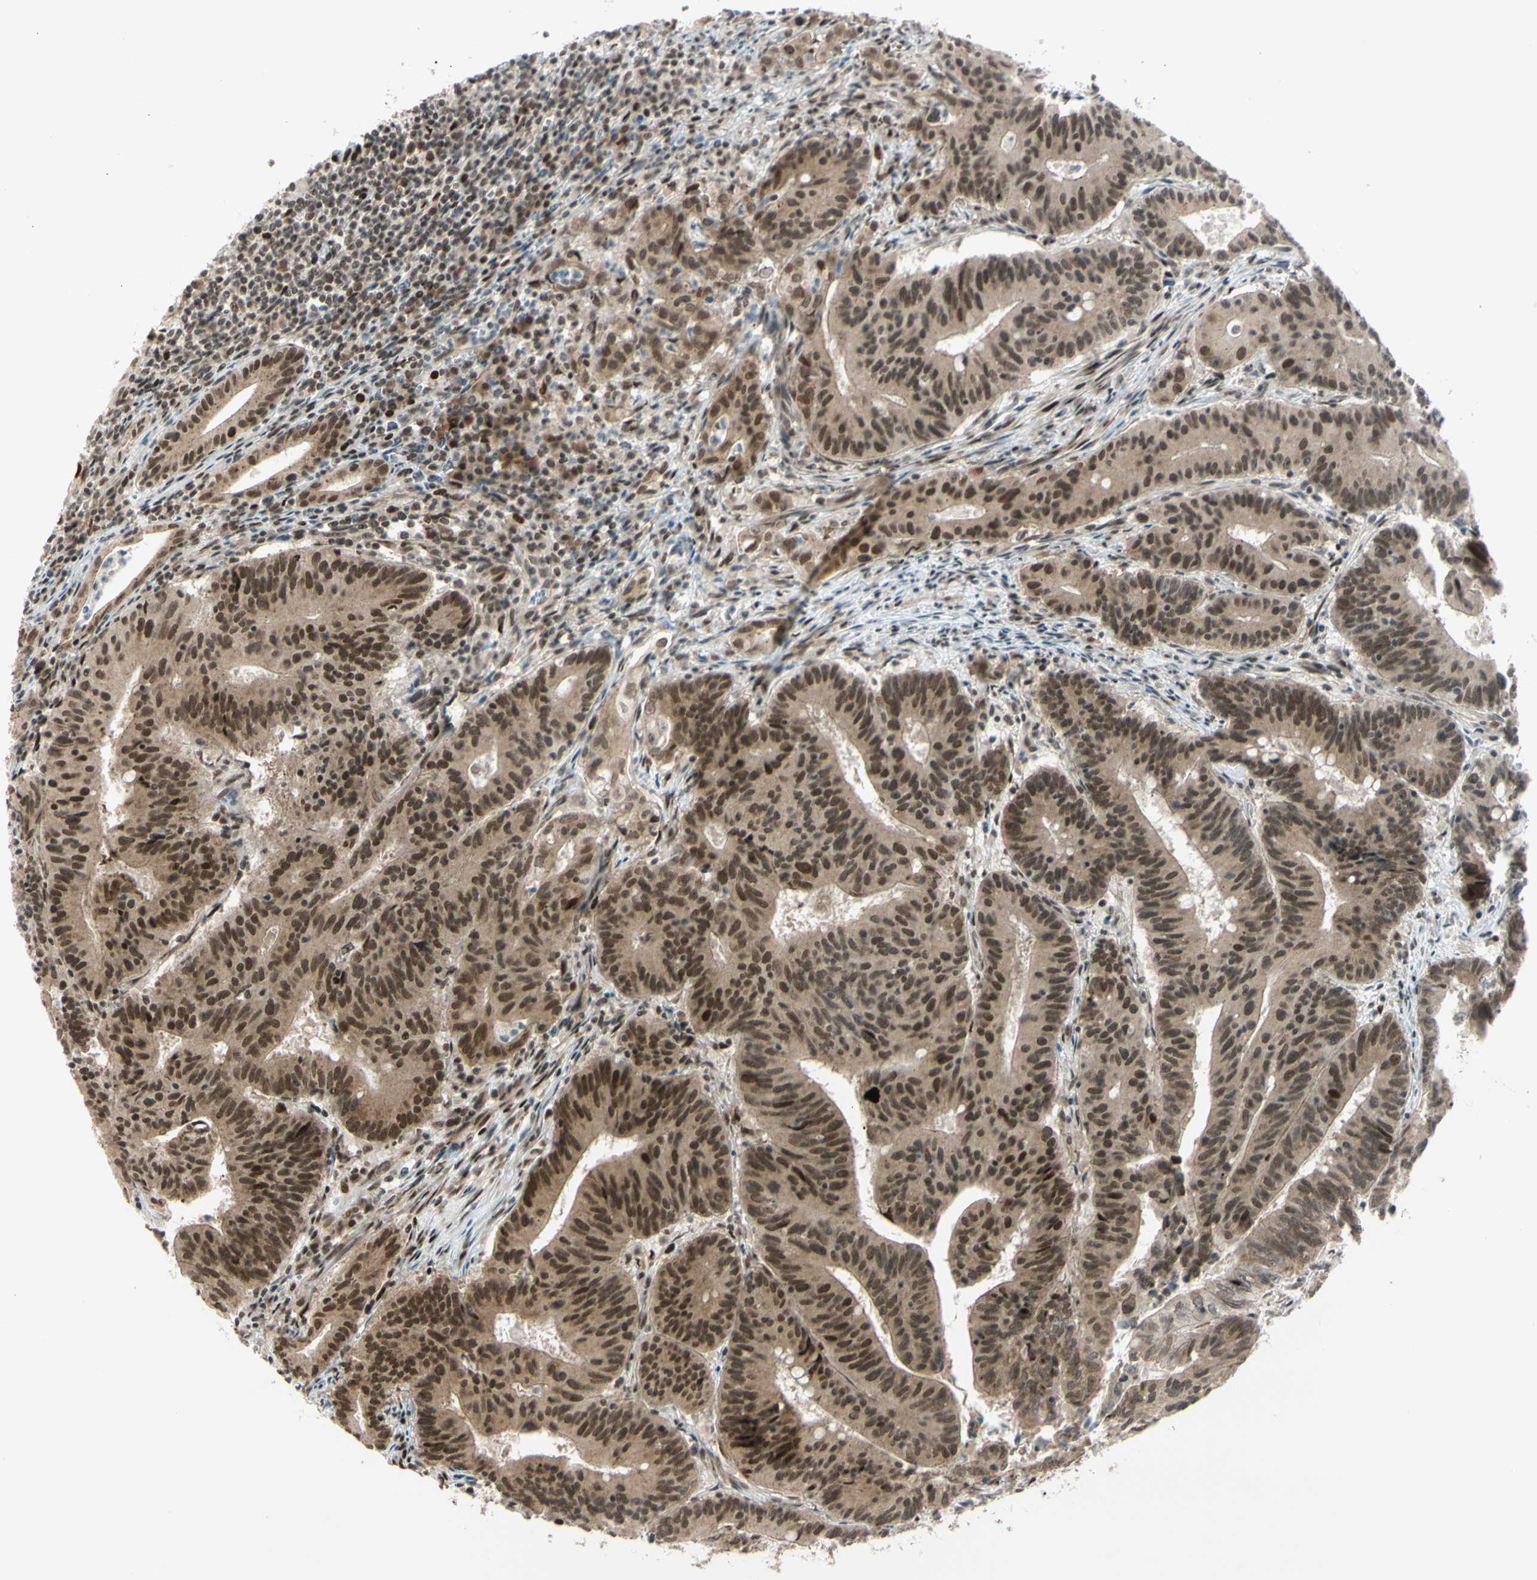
{"staining": {"intensity": "strong", "quantity": ">75%", "location": "cytoplasmic/membranous,nuclear"}, "tissue": "colorectal cancer", "cell_type": "Tumor cells", "image_type": "cancer", "snomed": [{"axis": "morphology", "description": "Adenocarcinoma, NOS"}, {"axis": "topography", "description": "Colon"}], "caption": "Immunohistochemical staining of colorectal adenocarcinoma displays high levels of strong cytoplasmic/membranous and nuclear staining in about >75% of tumor cells.", "gene": "BRMS1", "patient": {"sex": "male", "age": 45}}